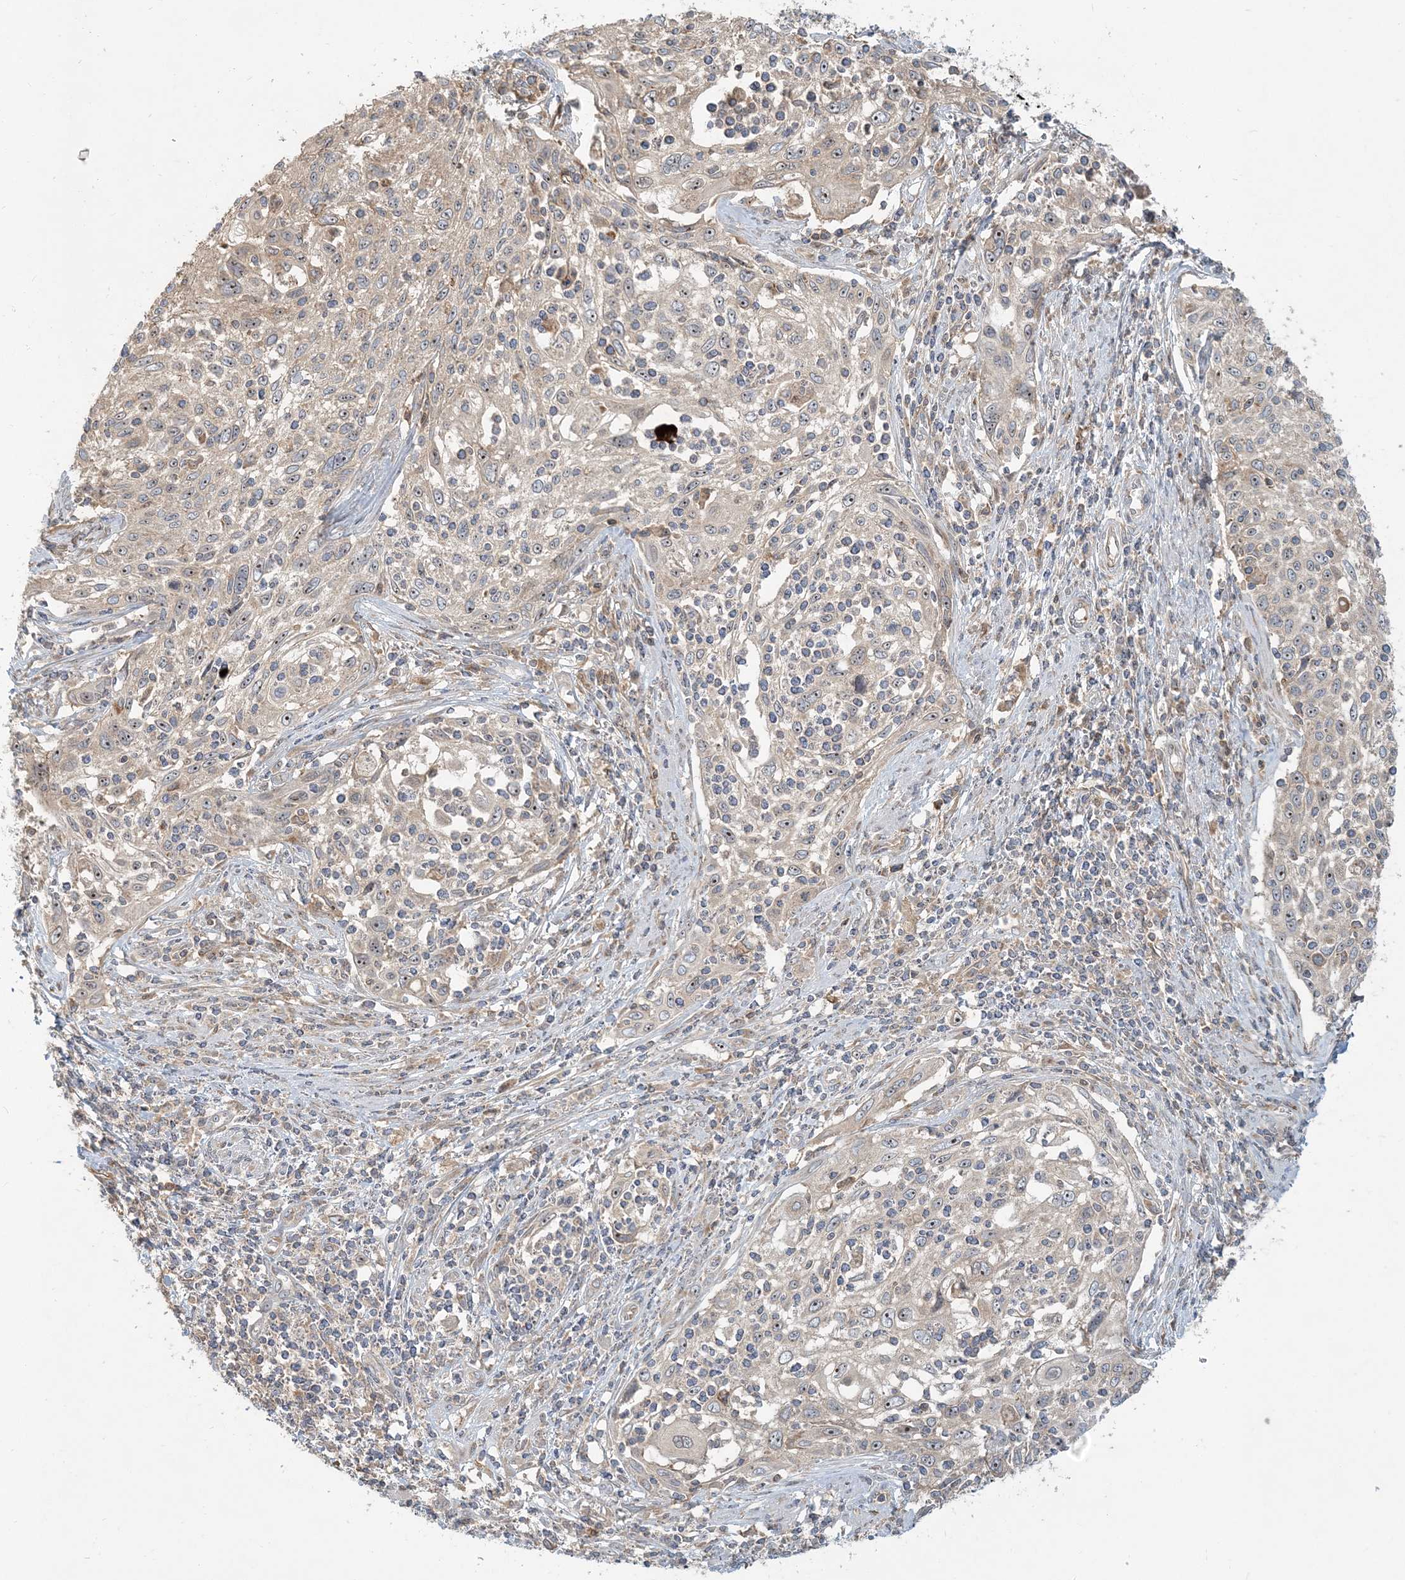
{"staining": {"intensity": "negative", "quantity": "none", "location": "none"}, "tissue": "cervical cancer", "cell_type": "Tumor cells", "image_type": "cancer", "snomed": [{"axis": "morphology", "description": "Squamous cell carcinoma, NOS"}, {"axis": "topography", "description": "Cervix"}], "caption": "Immunohistochemistry histopathology image of neoplastic tissue: cervical cancer stained with DAB exhibits no significant protein positivity in tumor cells.", "gene": "AP1AR", "patient": {"sex": "female", "age": 70}}